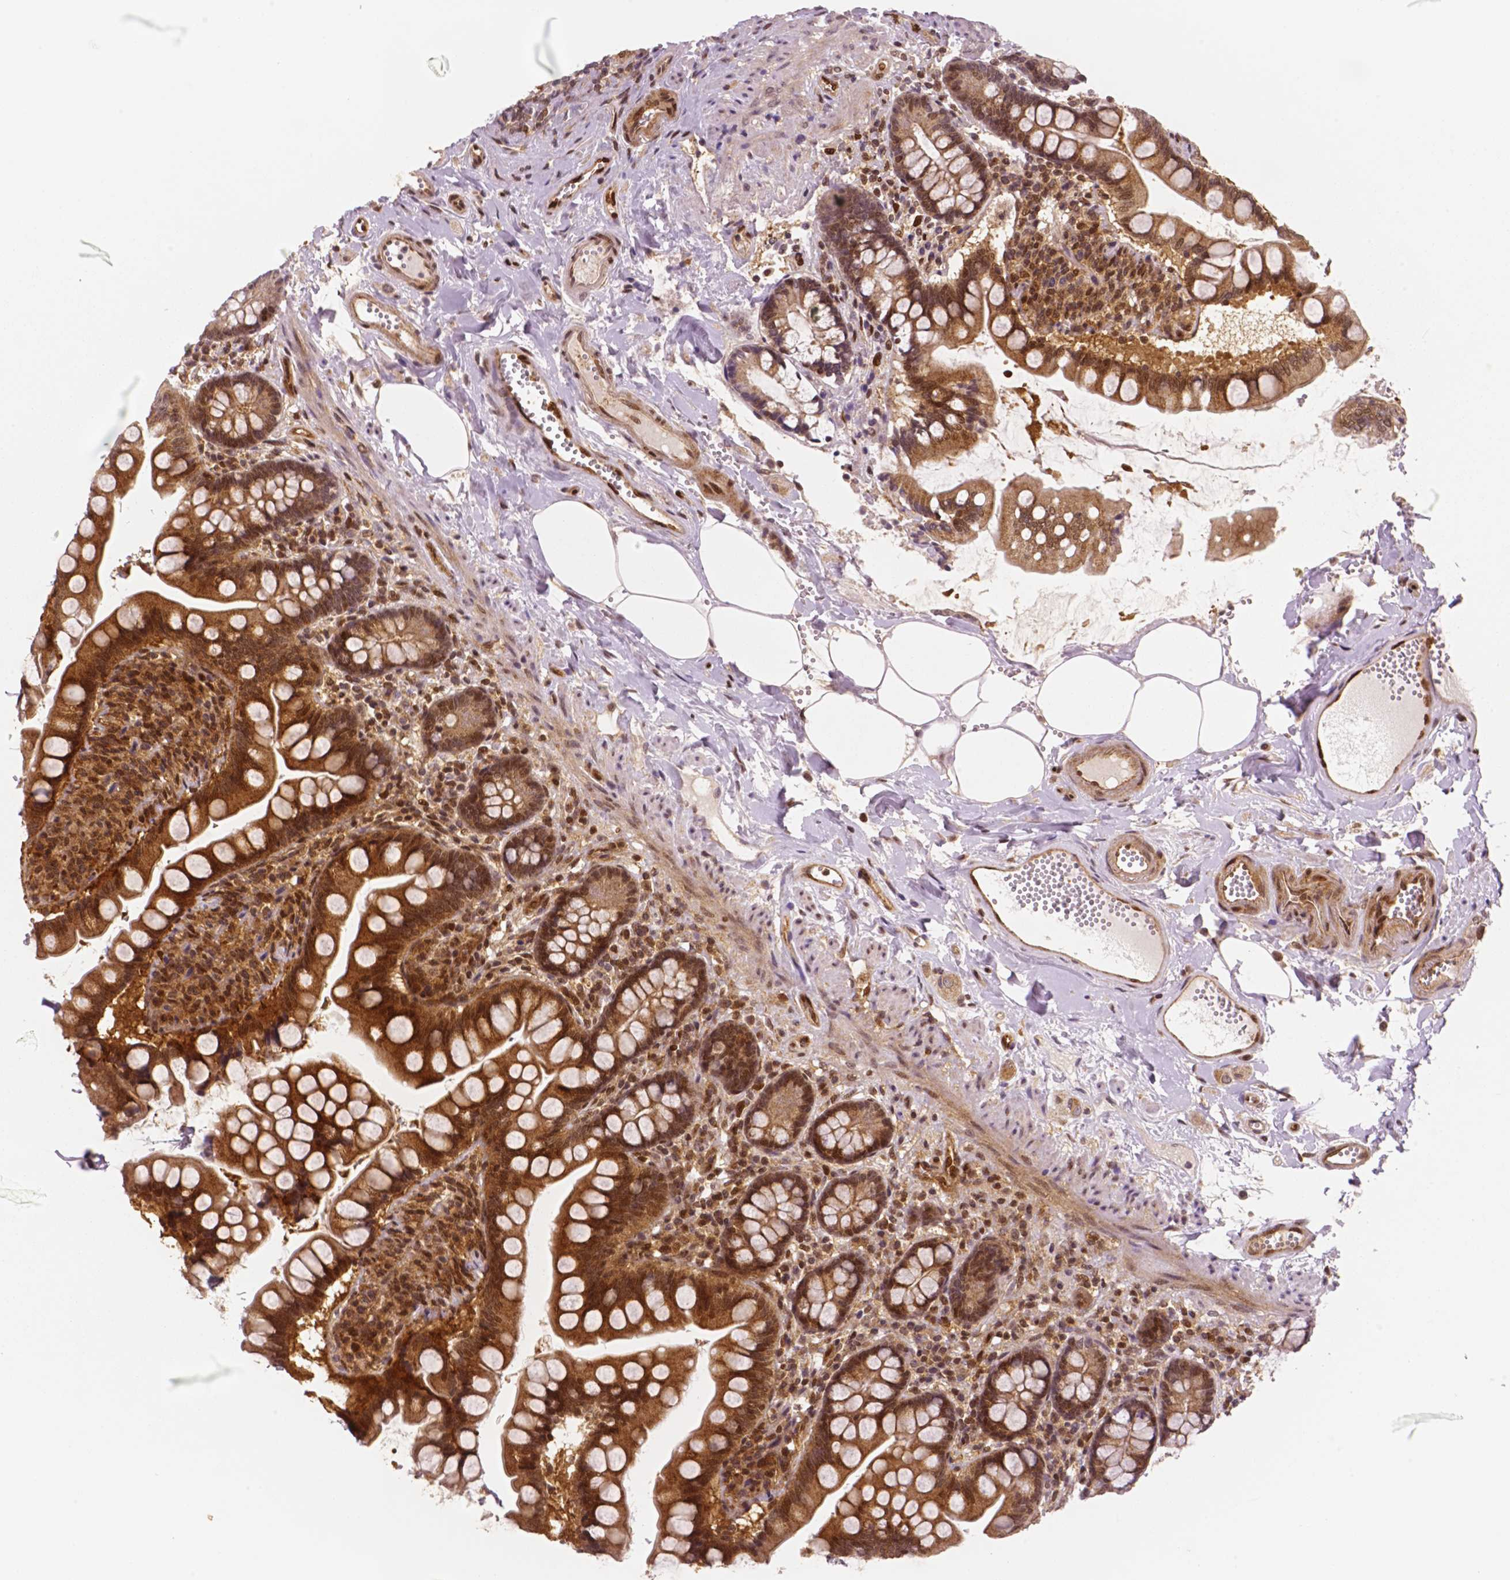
{"staining": {"intensity": "moderate", "quantity": ">75%", "location": "cytoplasmic/membranous,nuclear"}, "tissue": "small intestine", "cell_type": "Glandular cells", "image_type": "normal", "snomed": [{"axis": "morphology", "description": "Normal tissue, NOS"}, {"axis": "topography", "description": "Small intestine"}], "caption": "Small intestine stained with DAB IHC shows medium levels of moderate cytoplasmic/membranous,nuclear positivity in about >75% of glandular cells. The staining is performed using DAB brown chromogen to label protein expression. The nuclei are counter-stained blue using hematoxylin.", "gene": "STAT3", "patient": {"sex": "female", "age": 56}}